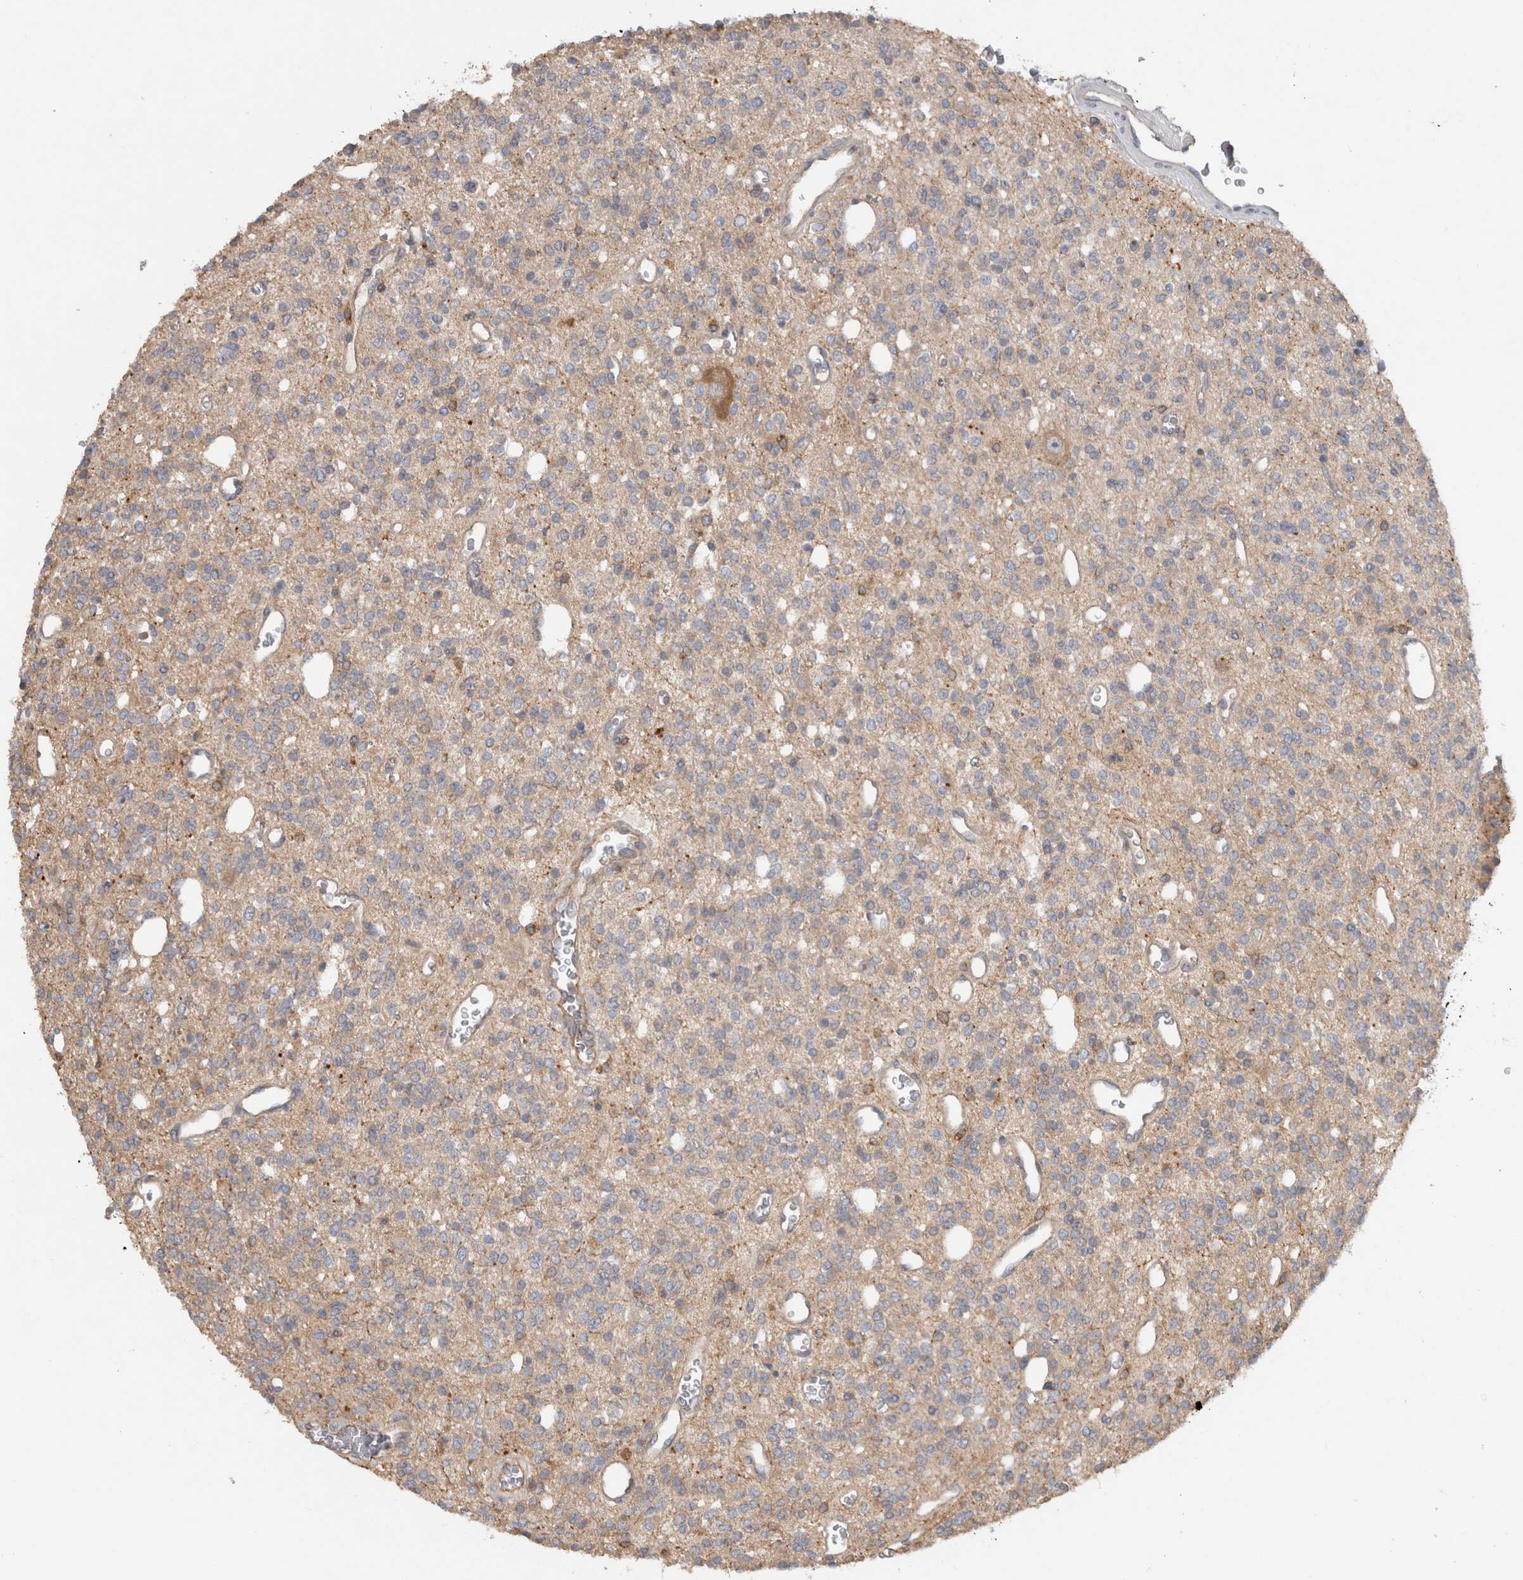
{"staining": {"intensity": "weak", "quantity": "<25%", "location": "cytoplasmic/membranous"}, "tissue": "glioma", "cell_type": "Tumor cells", "image_type": "cancer", "snomed": [{"axis": "morphology", "description": "Glioma, malignant, High grade"}, {"axis": "topography", "description": "Brain"}], "caption": "This is a image of immunohistochemistry staining of malignant glioma (high-grade), which shows no expression in tumor cells.", "gene": "TARBP1", "patient": {"sex": "male", "age": 34}}